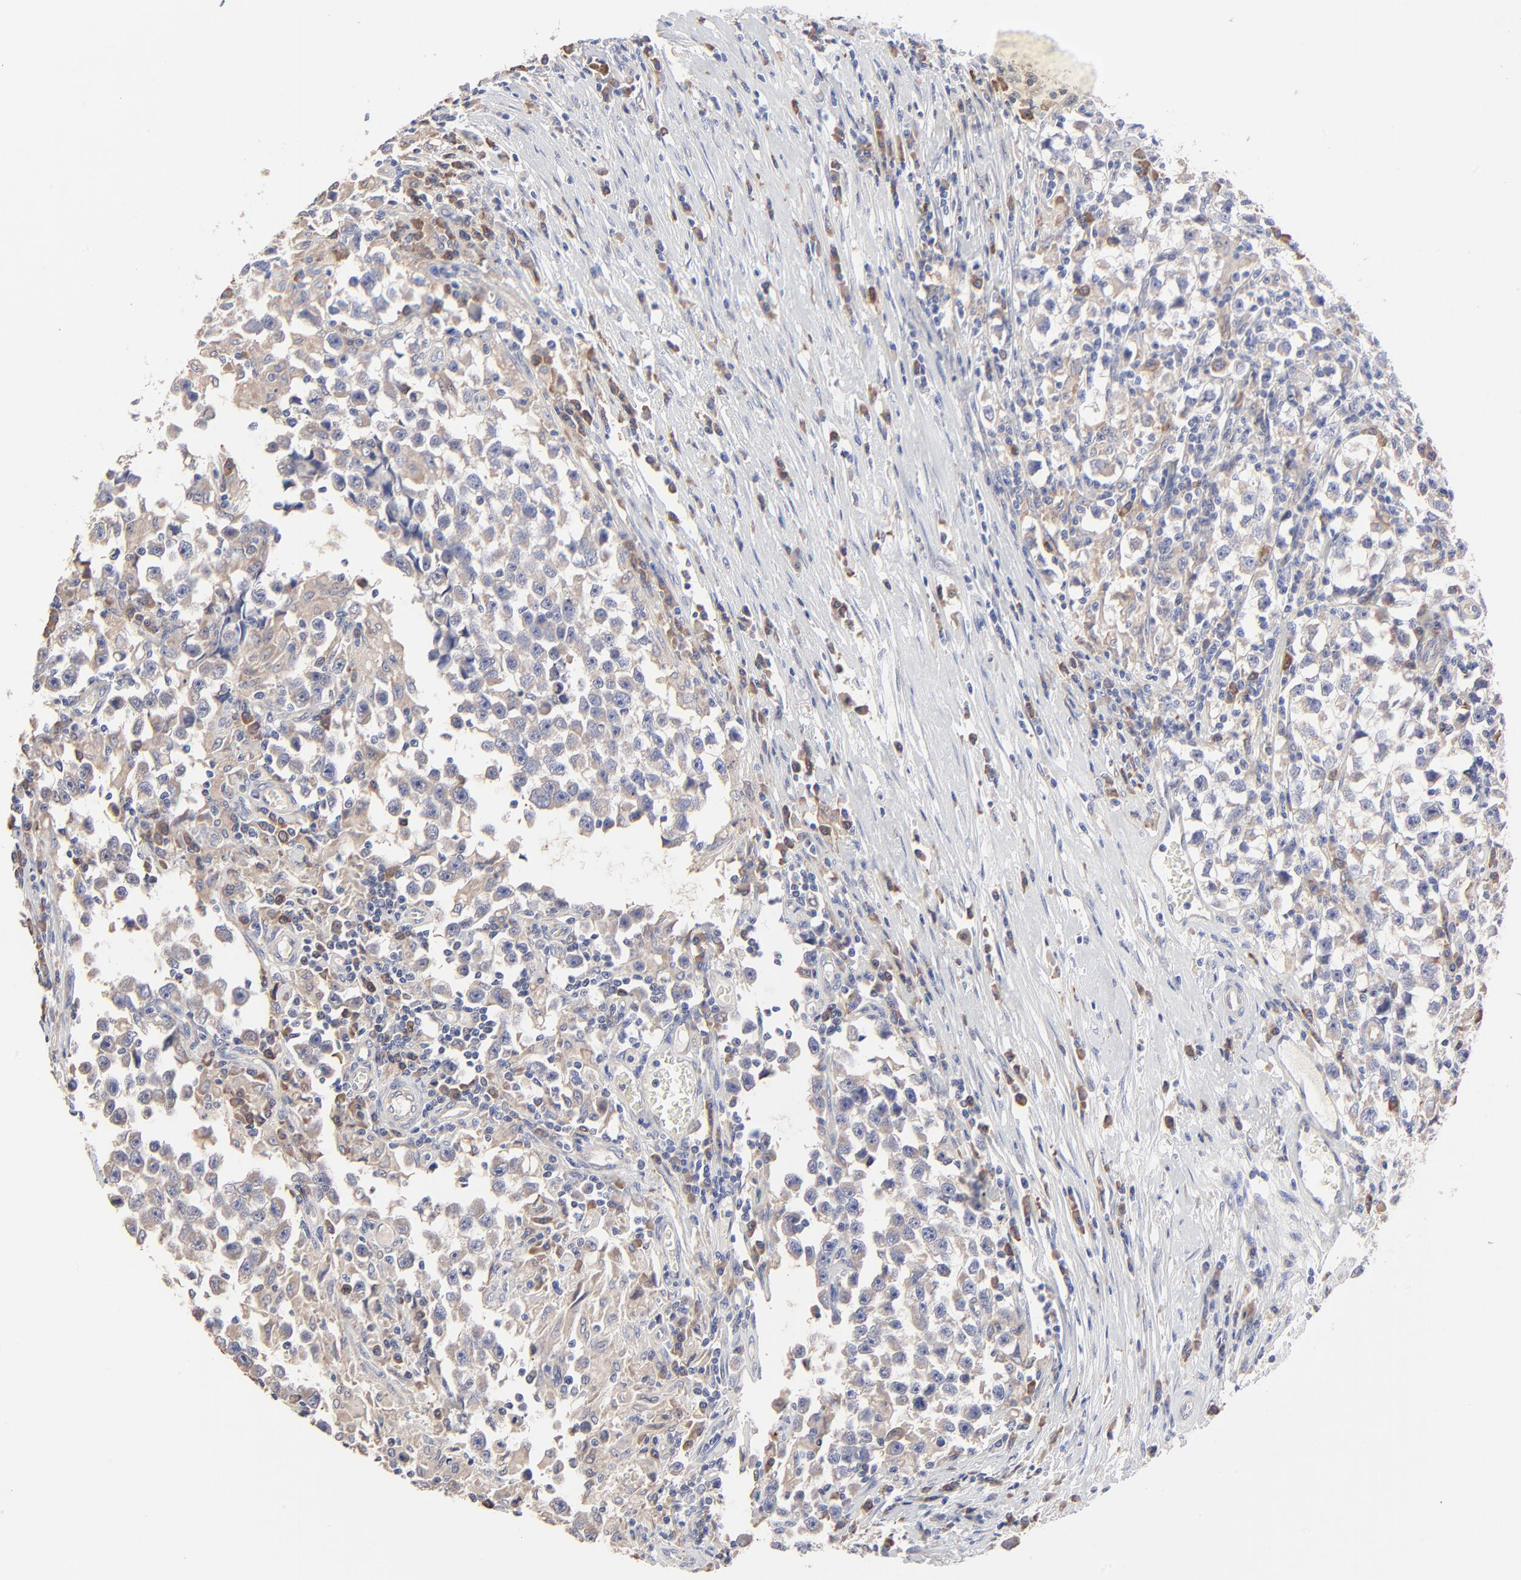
{"staining": {"intensity": "weak", "quantity": "25%-75%", "location": "cytoplasmic/membranous"}, "tissue": "testis cancer", "cell_type": "Tumor cells", "image_type": "cancer", "snomed": [{"axis": "morphology", "description": "Seminoma, NOS"}, {"axis": "topography", "description": "Testis"}], "caption": "Immunohistochemical staining of seminoma (testis) displays low levels of weak cytoplasmic/membranous staining in approximately 25%-75% of tumor cells.", "gene": "PPFIBP2", "patient": {"sex": "male", "age": 33}}